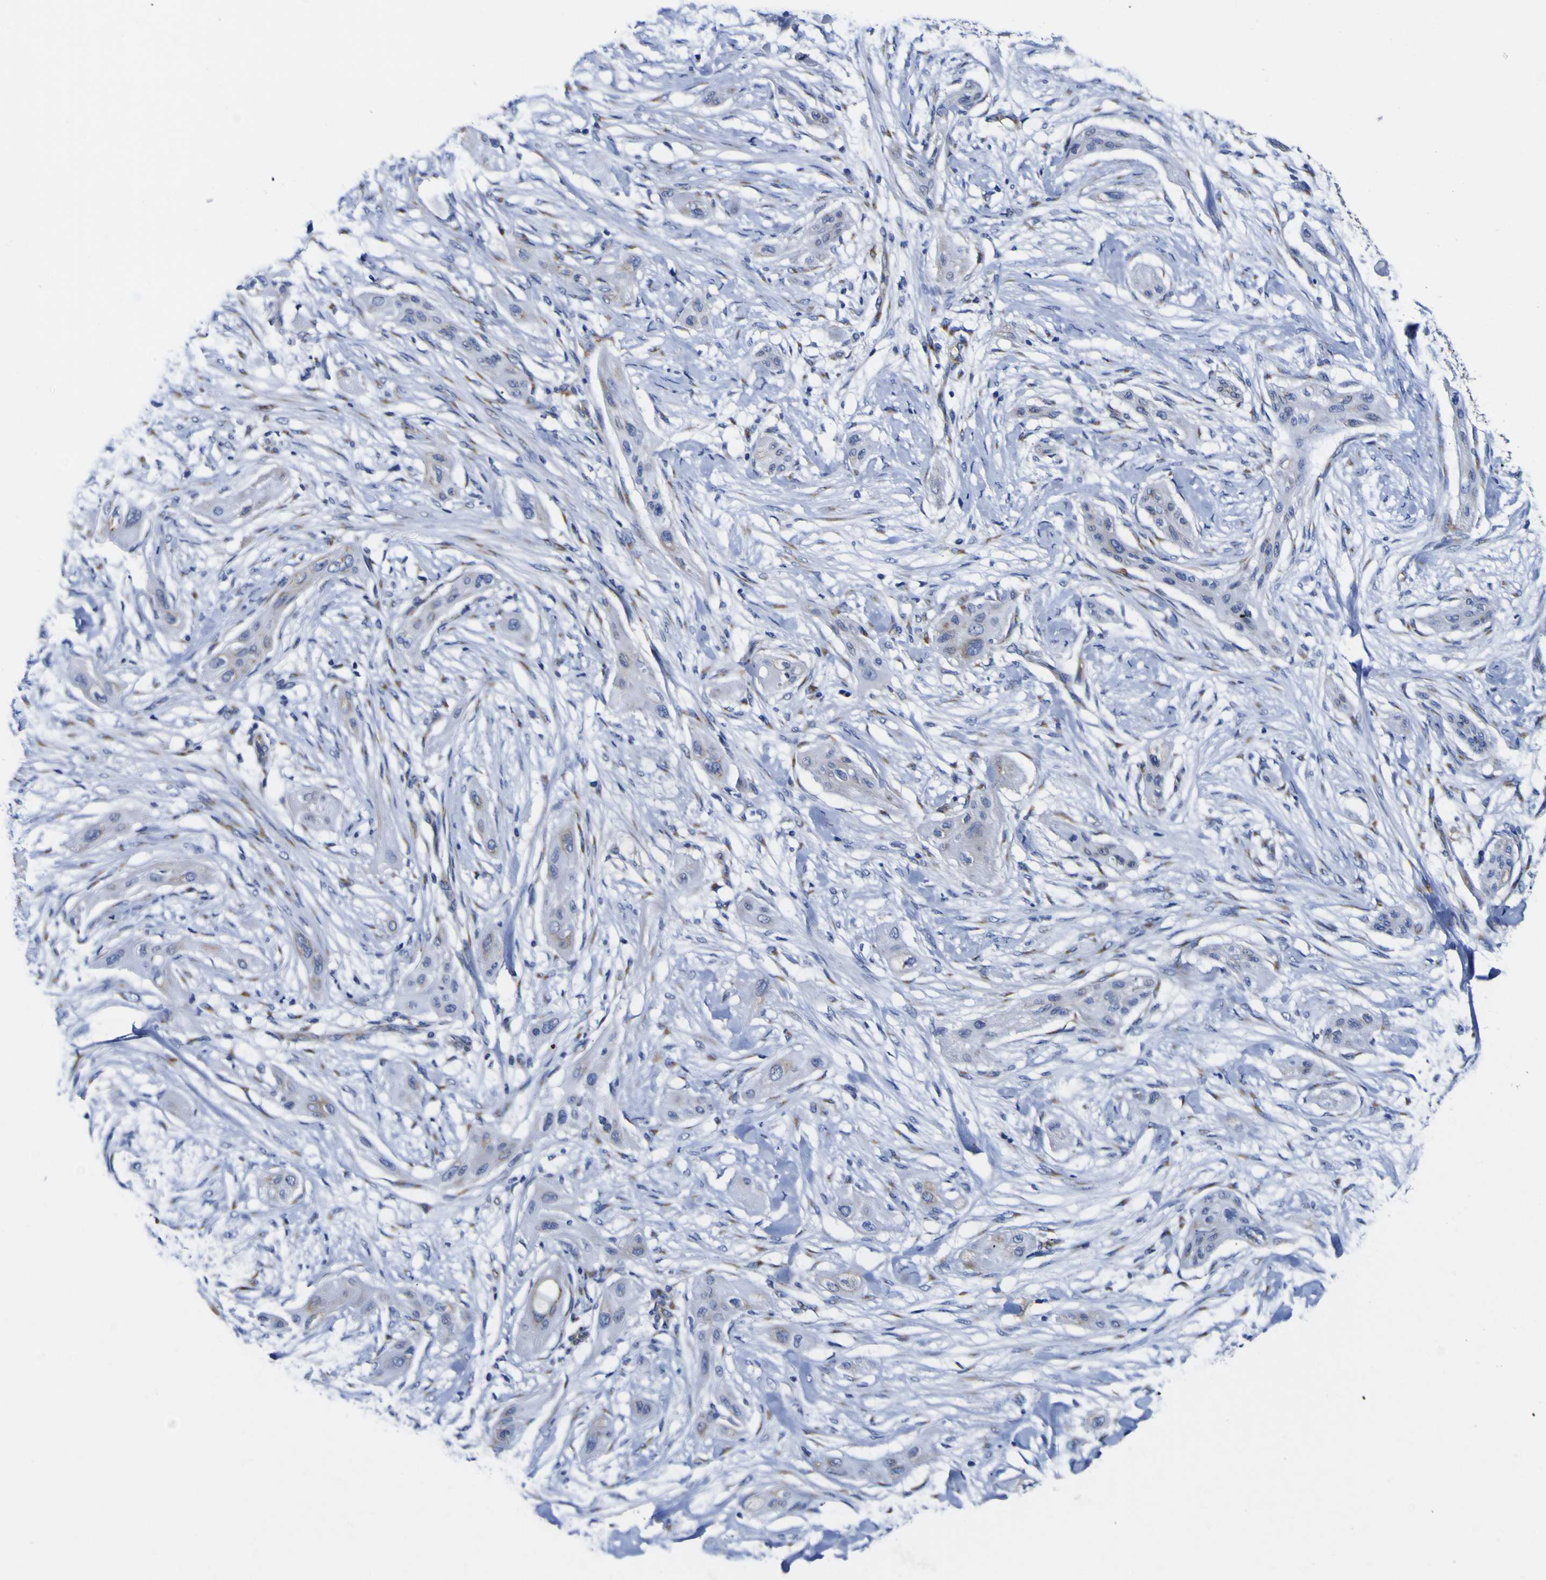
{"staining": {"intensity": "weak", "quantity": "<25%", "location": "cytoplasmic/membranous"}, "tissue": "lung cancer", "cell_type": "Tumor cells", "image_type": "cancer", "snomed": [{"axis": "morphology", "description": "Squamous cell carcinoma, NOS"}, {"axis": "topography", "description": "Lung"}], "caption": "Tumor cells are negative for brown protein staining in lung squamous cell carcinoma.", "gene": "GOLM1", "patient": {"sex": "female", "age": 47}}